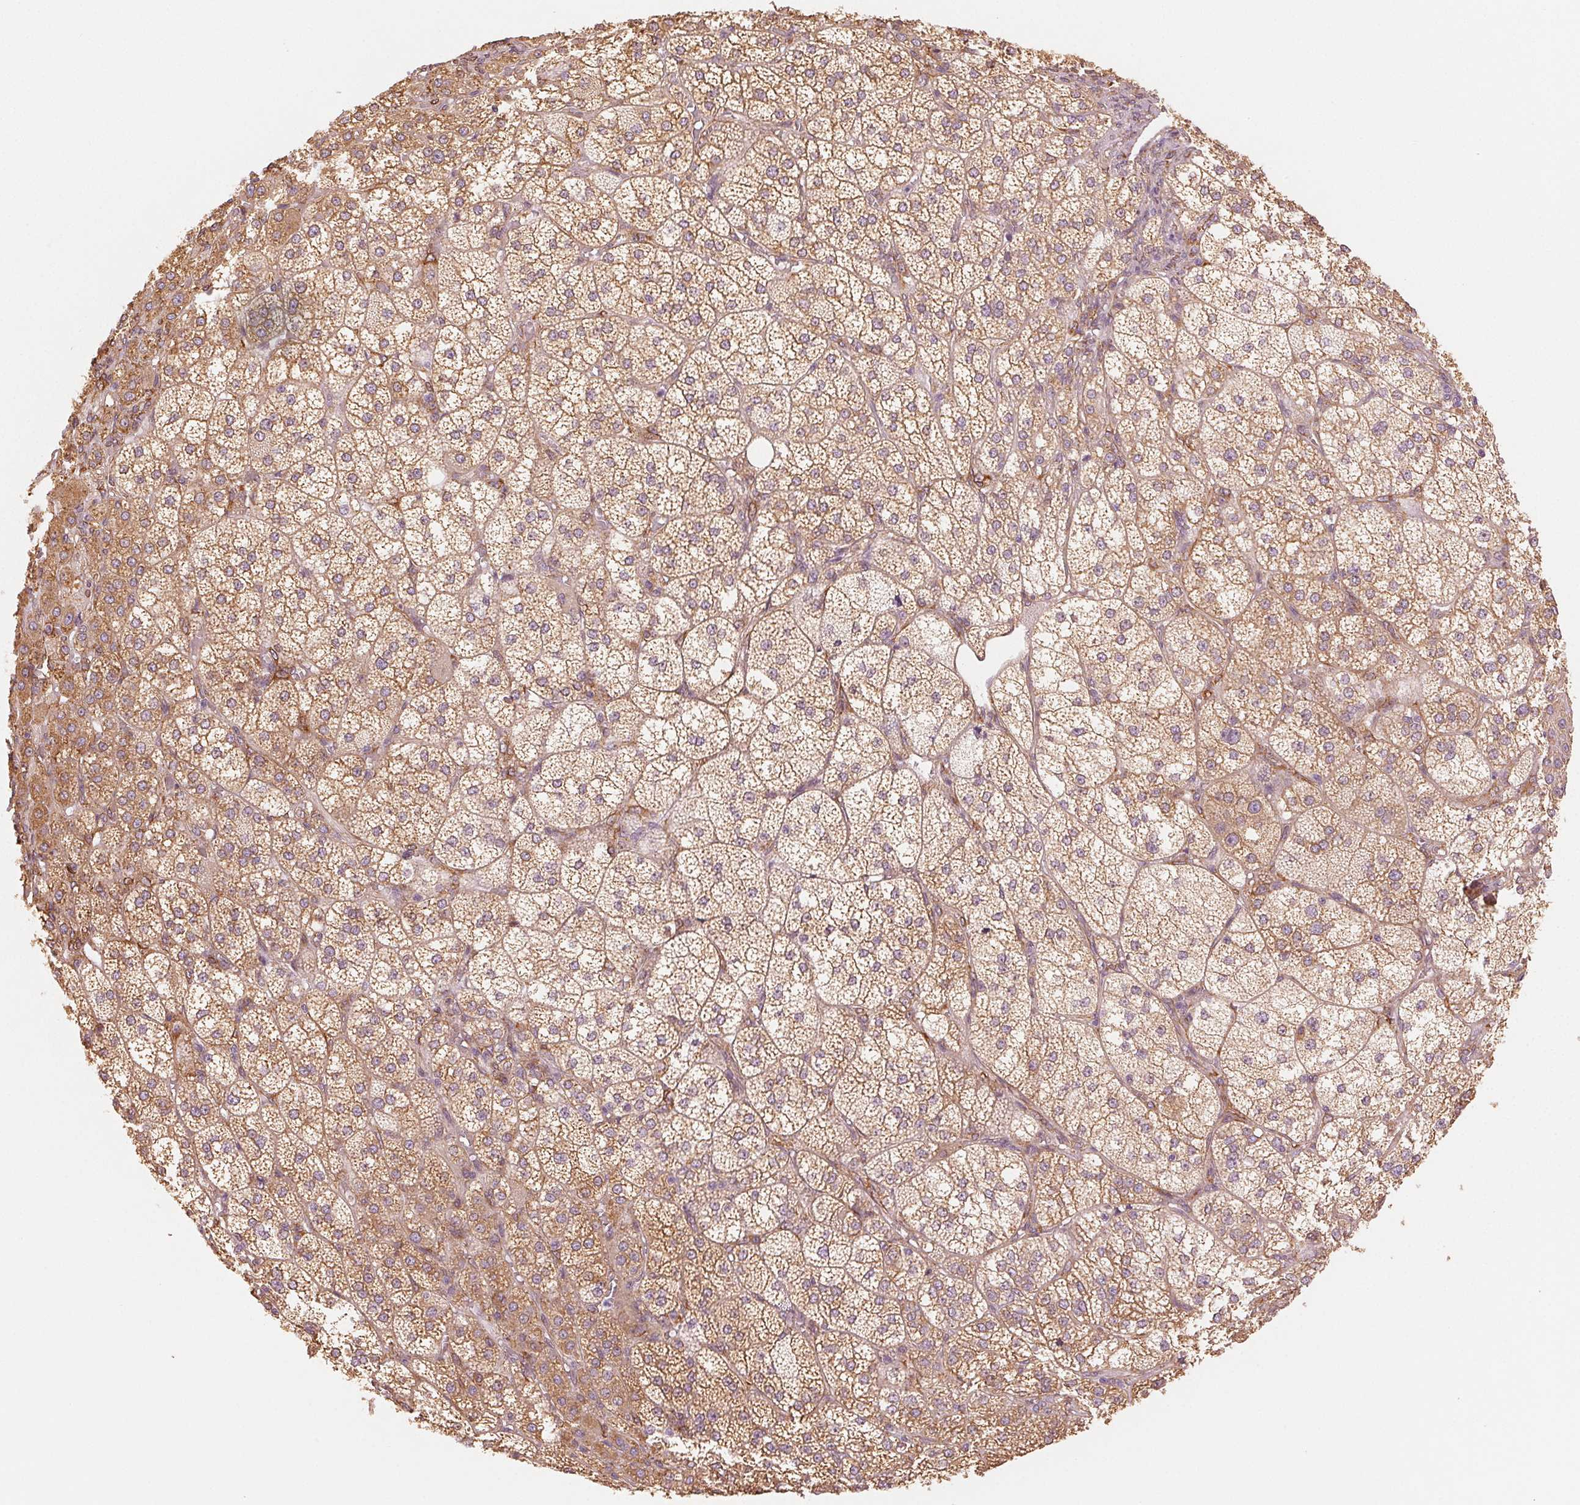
{"staining": {"intensity": "moderate", "quantity": ">75%", "location": "cytoplasmic/membranous"}, "tissue": "adrenal gland", "cell_type": "Glandular cells", "image_type": "normal", "snomed": [{"axis": "morphology", "description": "Normal tissue, NOS"}, {"axis": "topography", "description": "Adrenal gland"}], "caption": "The micrograph displays immunohistochemical staining of unremarkable adrenal gland. There is moderate cytoplasmic/membranous staining is appreciated in about >75% of glandular cells. Immunohistochemistry (ihc) stains the protein of interest in brown and the nuclei are stained blue.", "gene": "RCN3", "patient": {"sex": "female", "age": 60}}